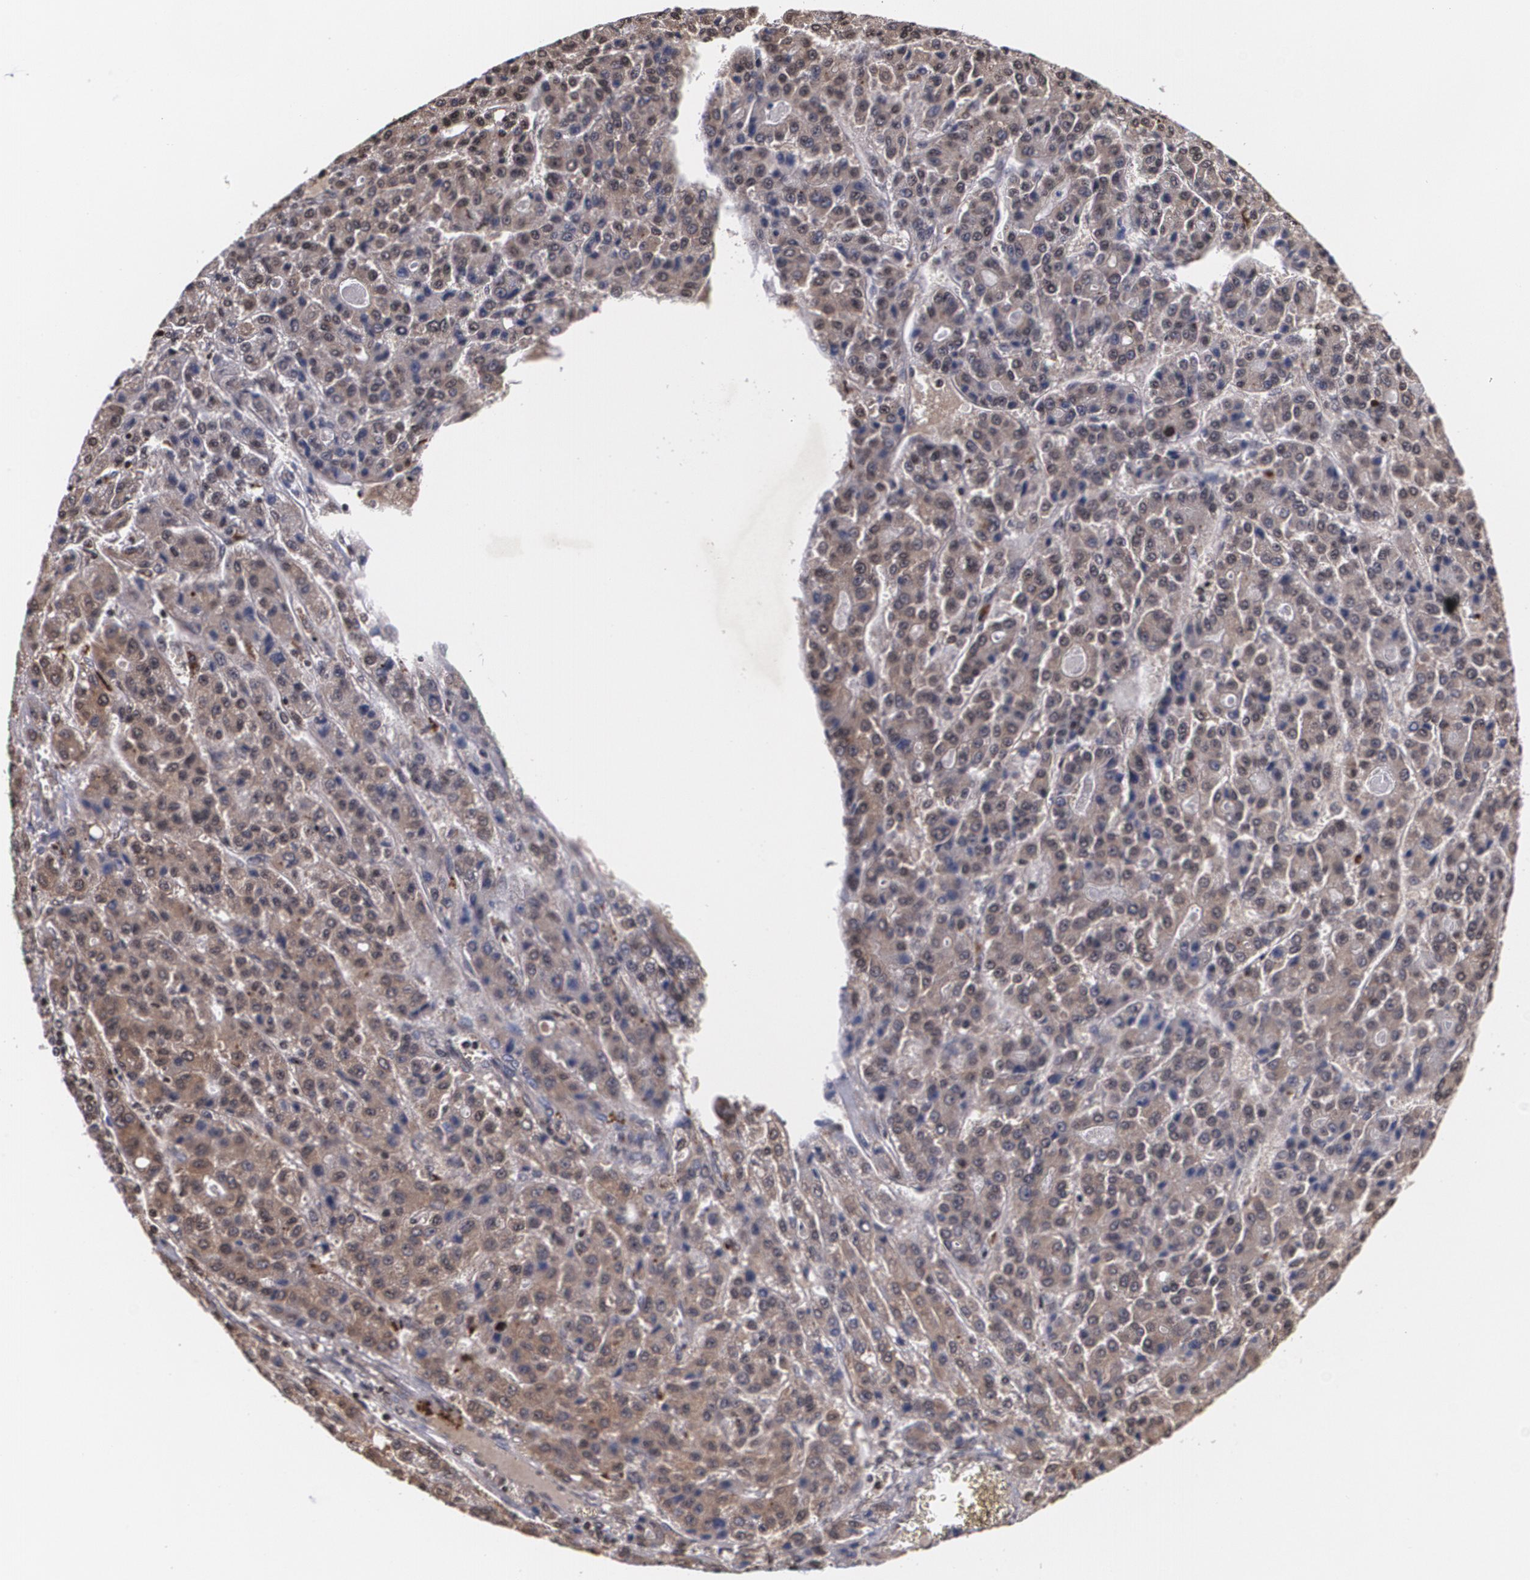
{"staining": {"intensity": "moderate", "quantity": ">75%", "location": "cytoplasmic/membranous"}, "tissue": "liver cancer", "cell_type": "Tumor cells", "image_type": "cancer", "snomed": [{"axis": "morphology", "description": "Carcinoma, Hepatocellular, NOS"}, {"axis": "topography", "description": "Liver"}], "caption": "Liver hepatocellular carcinoma was stained to show a protein in brown. There is medium levels of moderate cytoplasmic/membranous expression in approximately >75% of tumor cells. (Brightfield microscopy of DAB IHC at high magnification).", "gene": "MVP", "patient": {"sex": "male", "age": 70}}